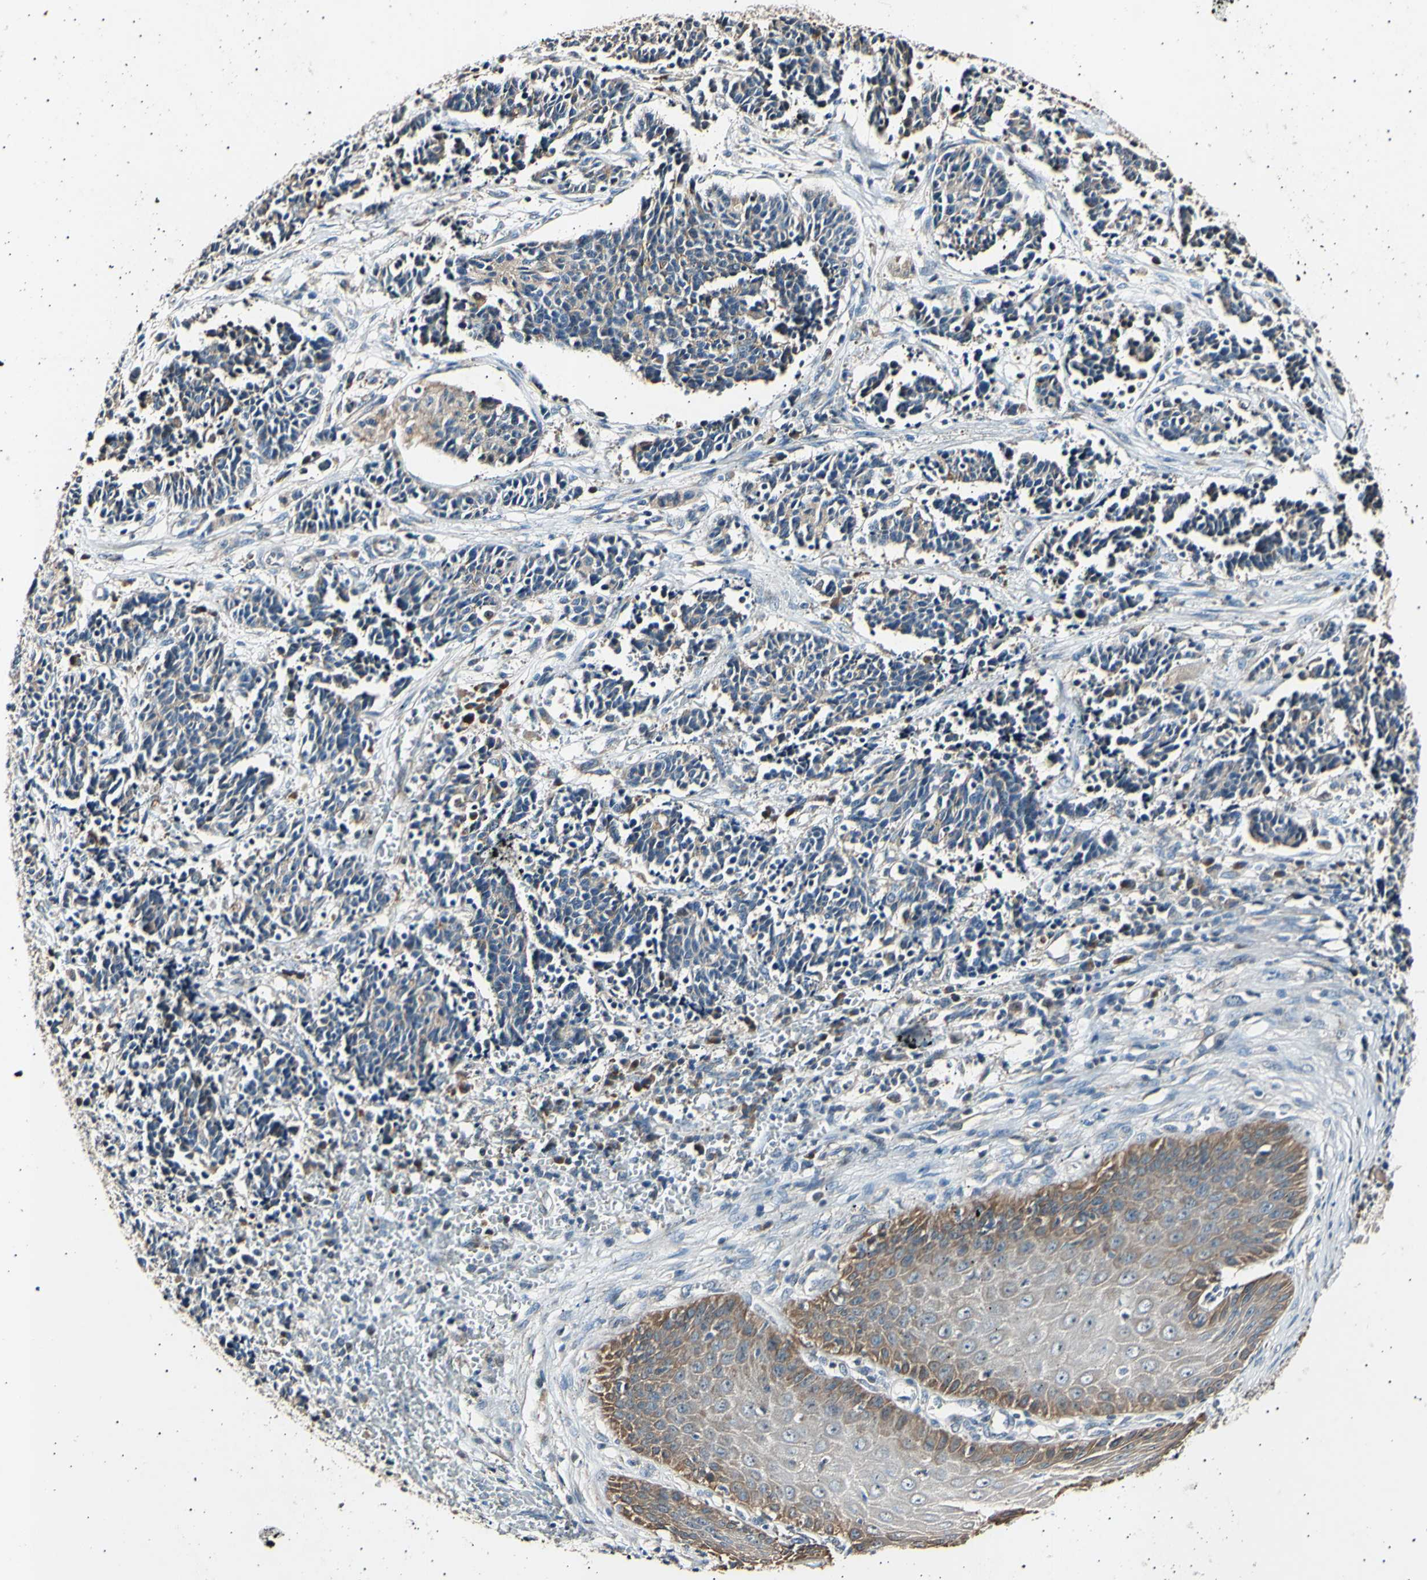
{"staining": {"intensity": "weak", "quantity": ">75%", "location": "cytoplasmic/membranous"}, "tissue": "cervical cancer", "cell_type": "Tumor cells", "image_type": "cancer", "snomed": [{"axis": "morphology", "description": "Squamous cell carcinoma, NOS"}, {"axis": "topography", "description": "Cervix"}], "caption": "The immunohistochemical stain labels weak cytoplasmic/membranous staining in tumor cells of cervical cancer (squamous cell carcinoma) tissue.", "gene": "ITGA6", "patient": {"sex": "female", "age": 35}}